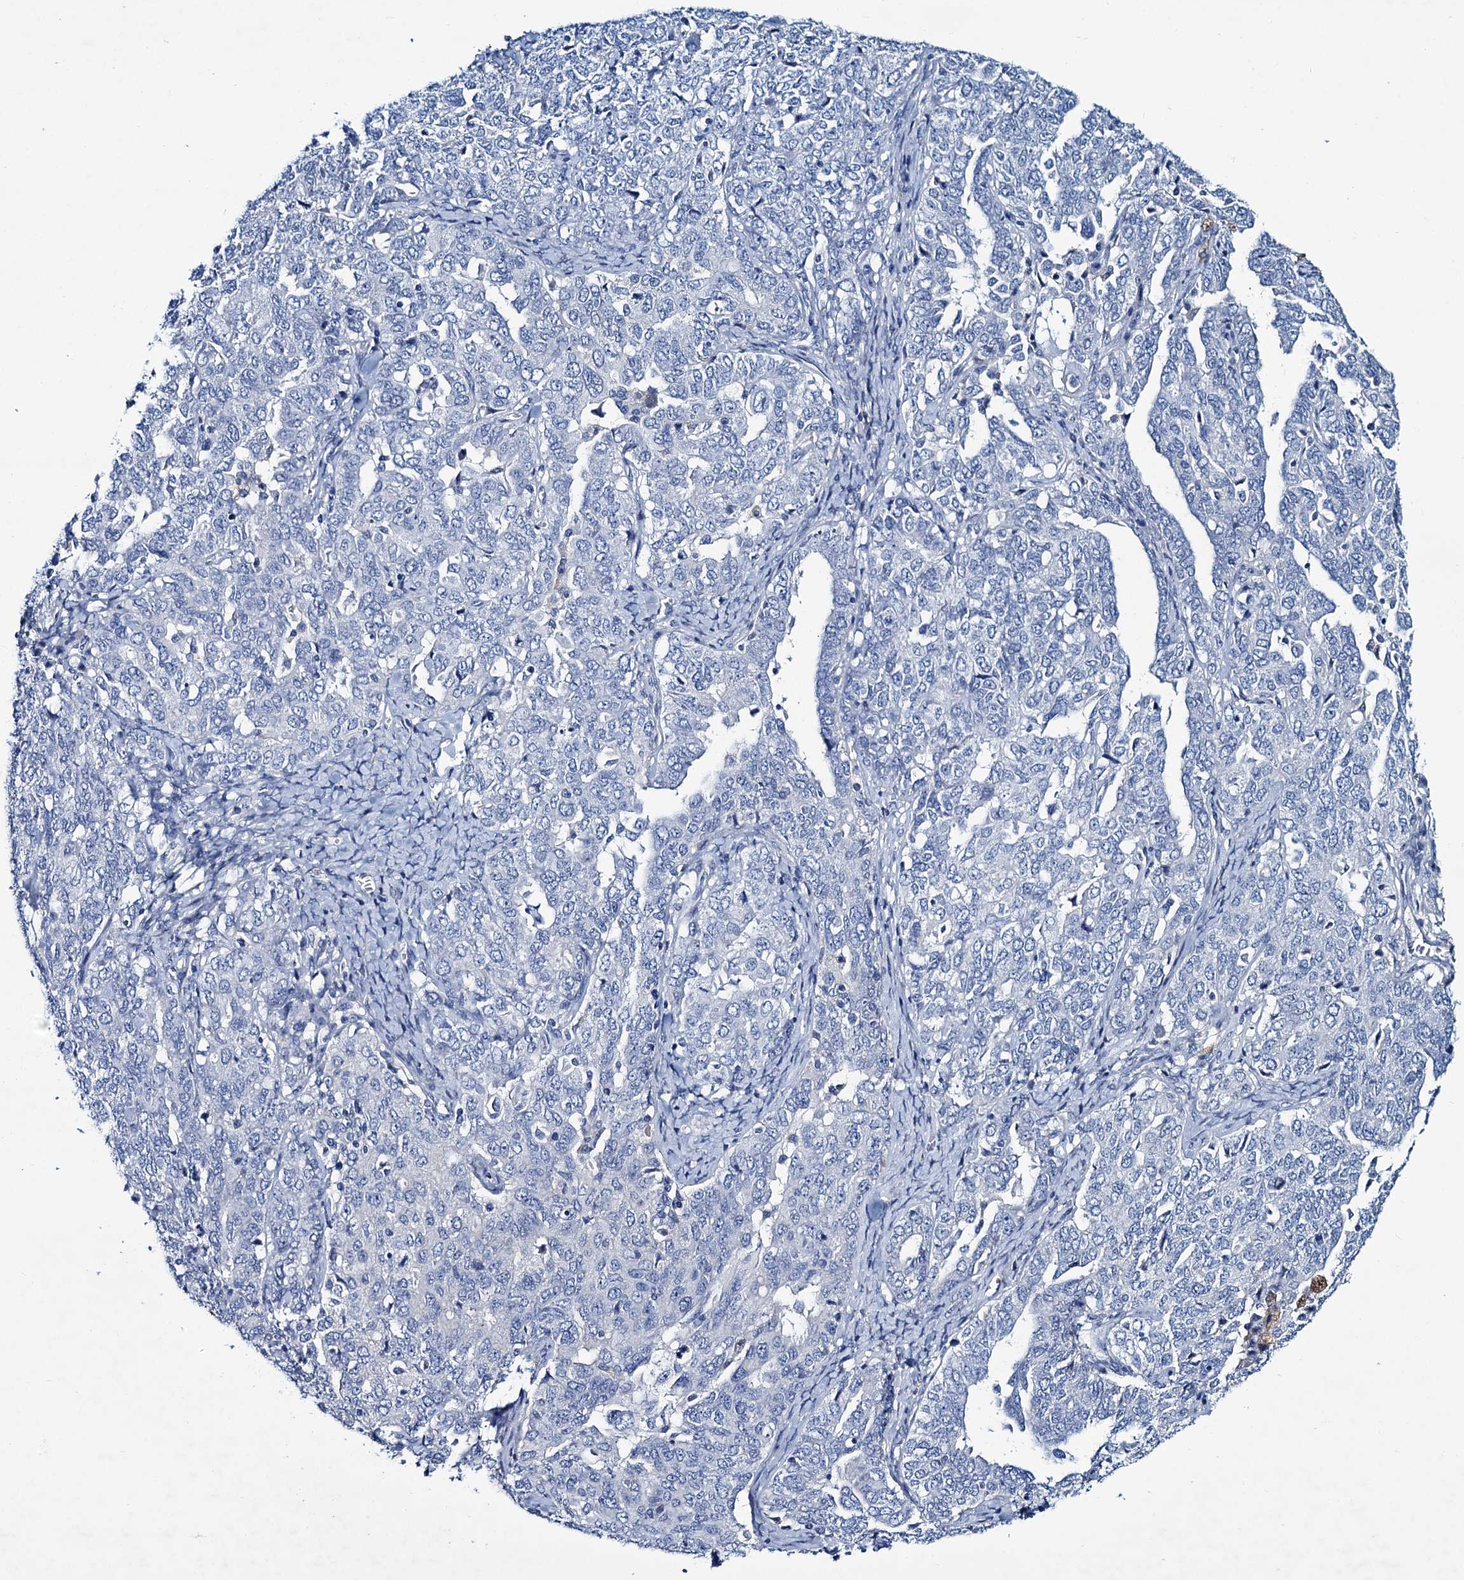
{"staining": {"intensity": "negative", "quantity": "none", "location": "none"}, "tissue": "ovarian cancer", "cell_type": "Tumor cells", "image_type": "cancer", "snomed": [{"axis": "morphology", "description": "Carcinoma, endometroid"}, {"axis": "topography", "description": "Ovary"}], "caption": "An IHC histopathology image of endometroid carcinoma (ovarian) is shown. There is no staining in tumor cells of endometroid carcinoma (ovarian).", "gene": "RTKN2", "patient": {"sex": "female", "age": 62}}